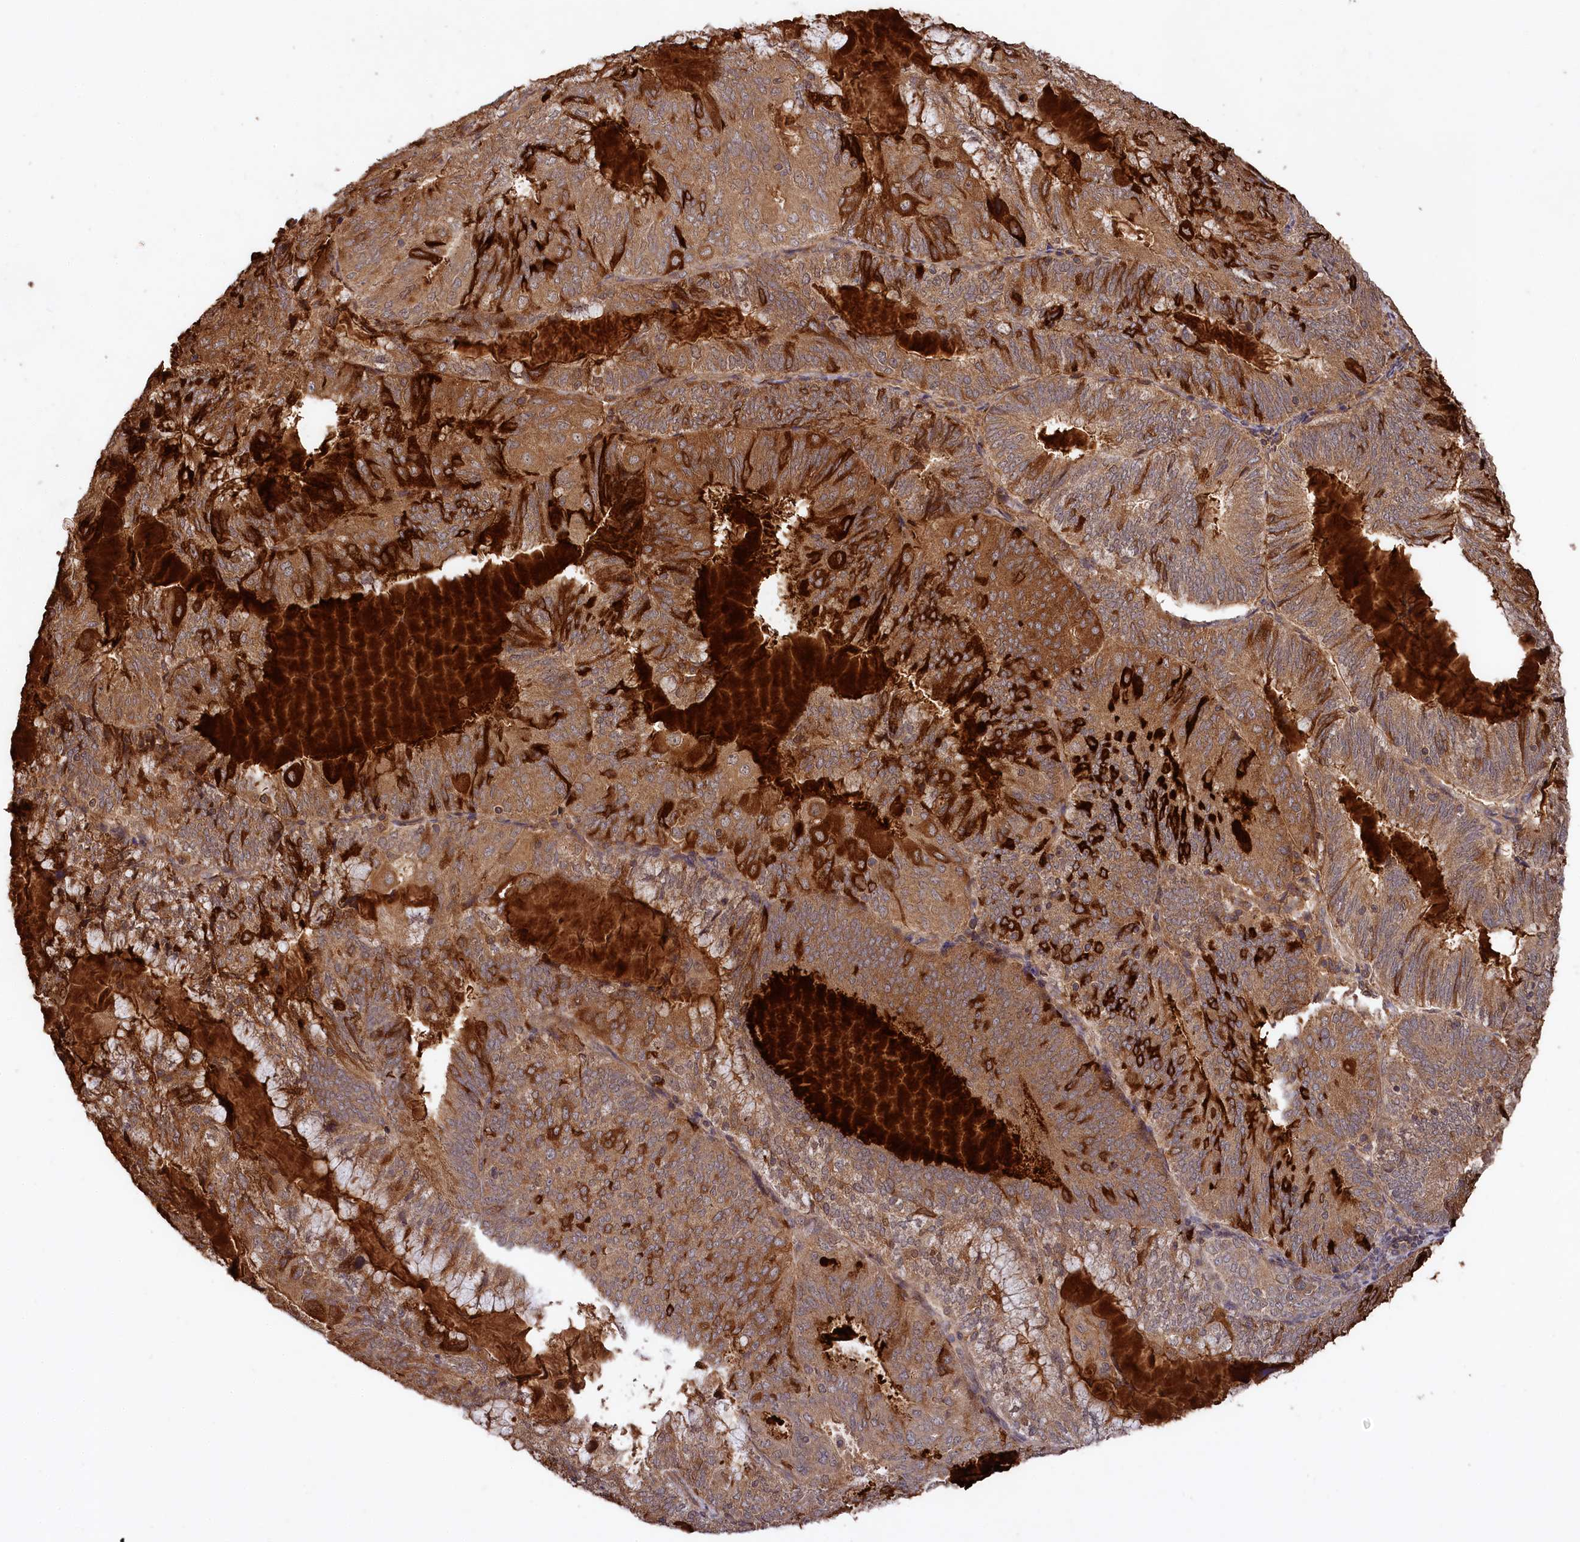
{"staining": {"intensity": "moderate", "quantity": ">75%", "location": "cytoplasmic/membranous"}, "tissue": "endometrial cancer", "cell_type": "Tumor cells", "image_type": "cancer", "snomed": [{"axis": "morphology", "description": "Adenocarcinoma, NOS"}, {"axis": "topography", "description": "Endometrium"}], "caption": "Immunohistochemistry histopathology image of endometrial adenocarcinoma stained for a protein (brown), which exhibits medium levels of moderate cytoplasmic/membranous positivity in about >75% of tumor cells.", "gene": "MCF2L2", "patient": {"sex": "female", "age": 81}}